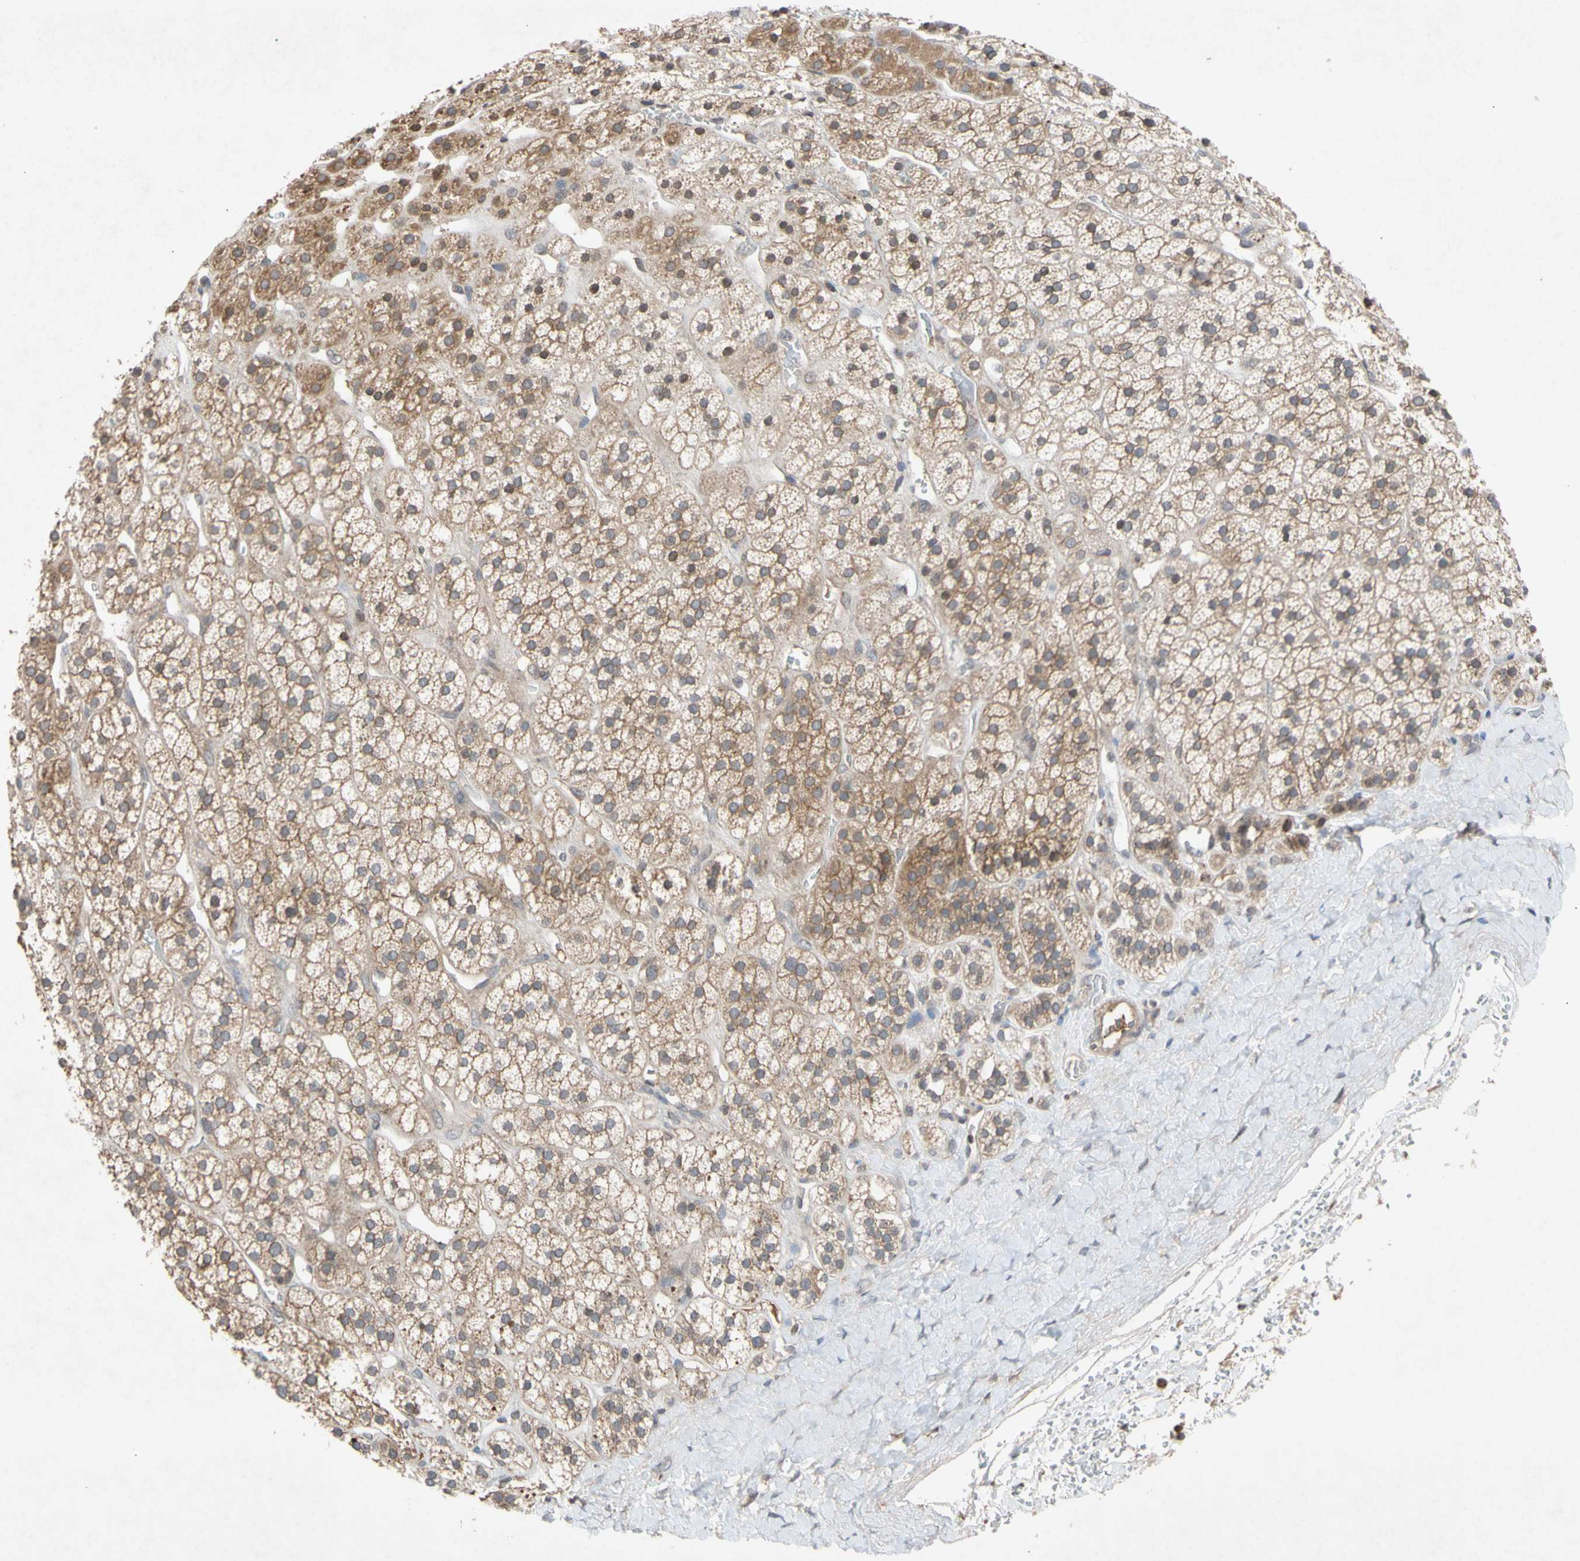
{"staining": {"intensity": "moderate", "quantity": ">75%", "location": "cytoplasmic/membranous"}, "tissue": "adrenal gland", "cell_type": "Glandular cells", "image_type": "normal", "snomed": [{"axis": "morphology", "description": "Normal tissue, NOS"}, {"axis": "topography", "description": "Adrenal gland"}], "caption": "Protein positivity by IHC displays moderate cytoplasmic/membranous positivity in about >75% of glandular cells in benign adrenal gland. The staining was performed using DAB (3,3'-diaminobenzidine), with brown indicating positive protein expression. Nuclei are stained blue with hematoxylin.", "gene": "NECTIN3", "patient": {"sex": "male", "age": 56}}